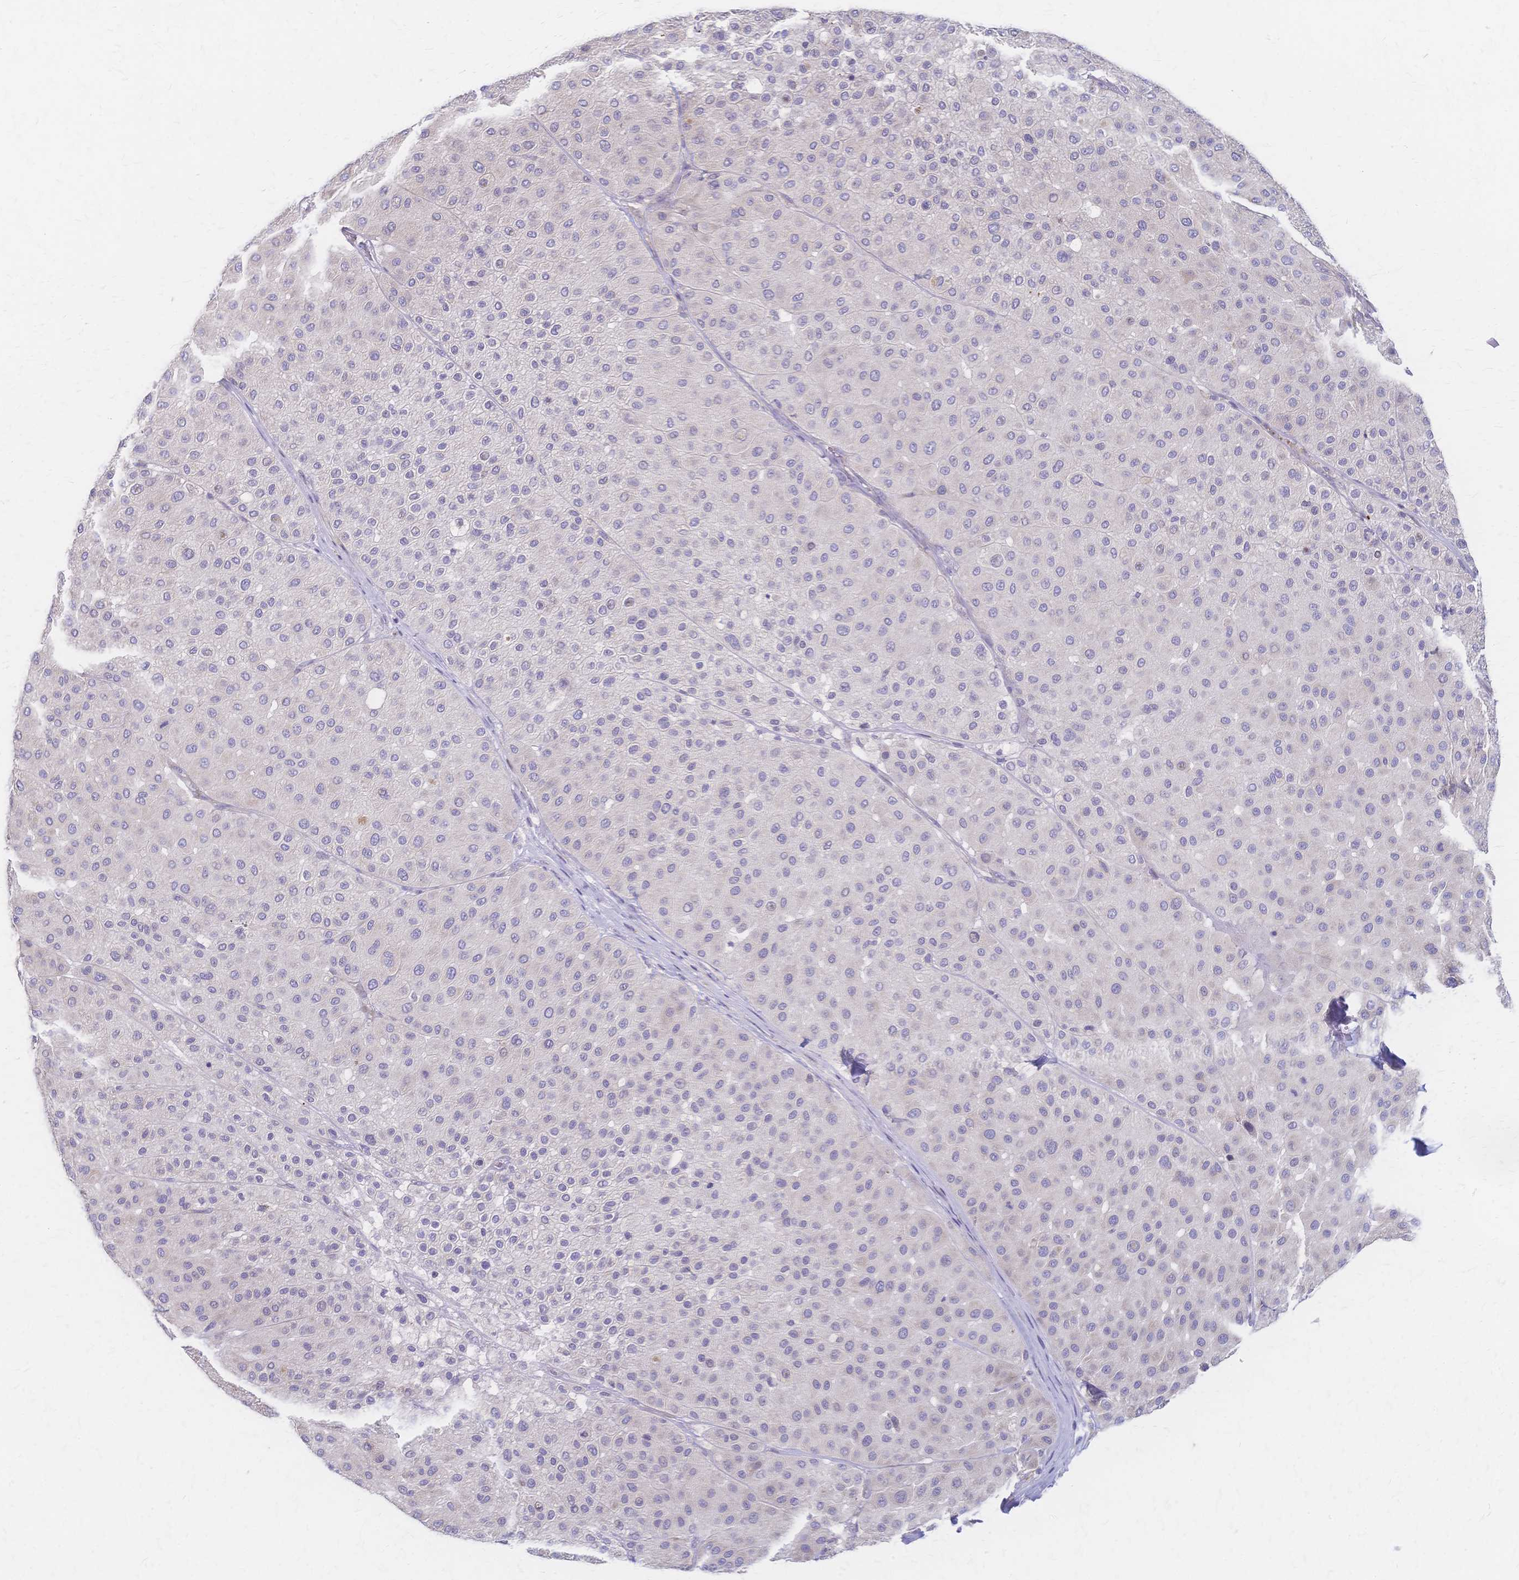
{"staining": {"intensity": "negative", "quantity": "none", "location": "none"}, "tissue": "melanoma", "cell_type": "Tumor cells", "image_type": "cancer", "snomed": [{"axis": "morphology", "description": "Malignant melanoma, Metastatic site"}, {"axis": "topography", "description": "Smooth muscle"}], "caption": "Immunohistochemistry photomicrograph of human malignant melanoma (metastatic site) stained for a protein (brown), which exhibits no positivity in tumor cells.", "gene": "CYB5A", "patient": {"sex": "male", "age": 41}}